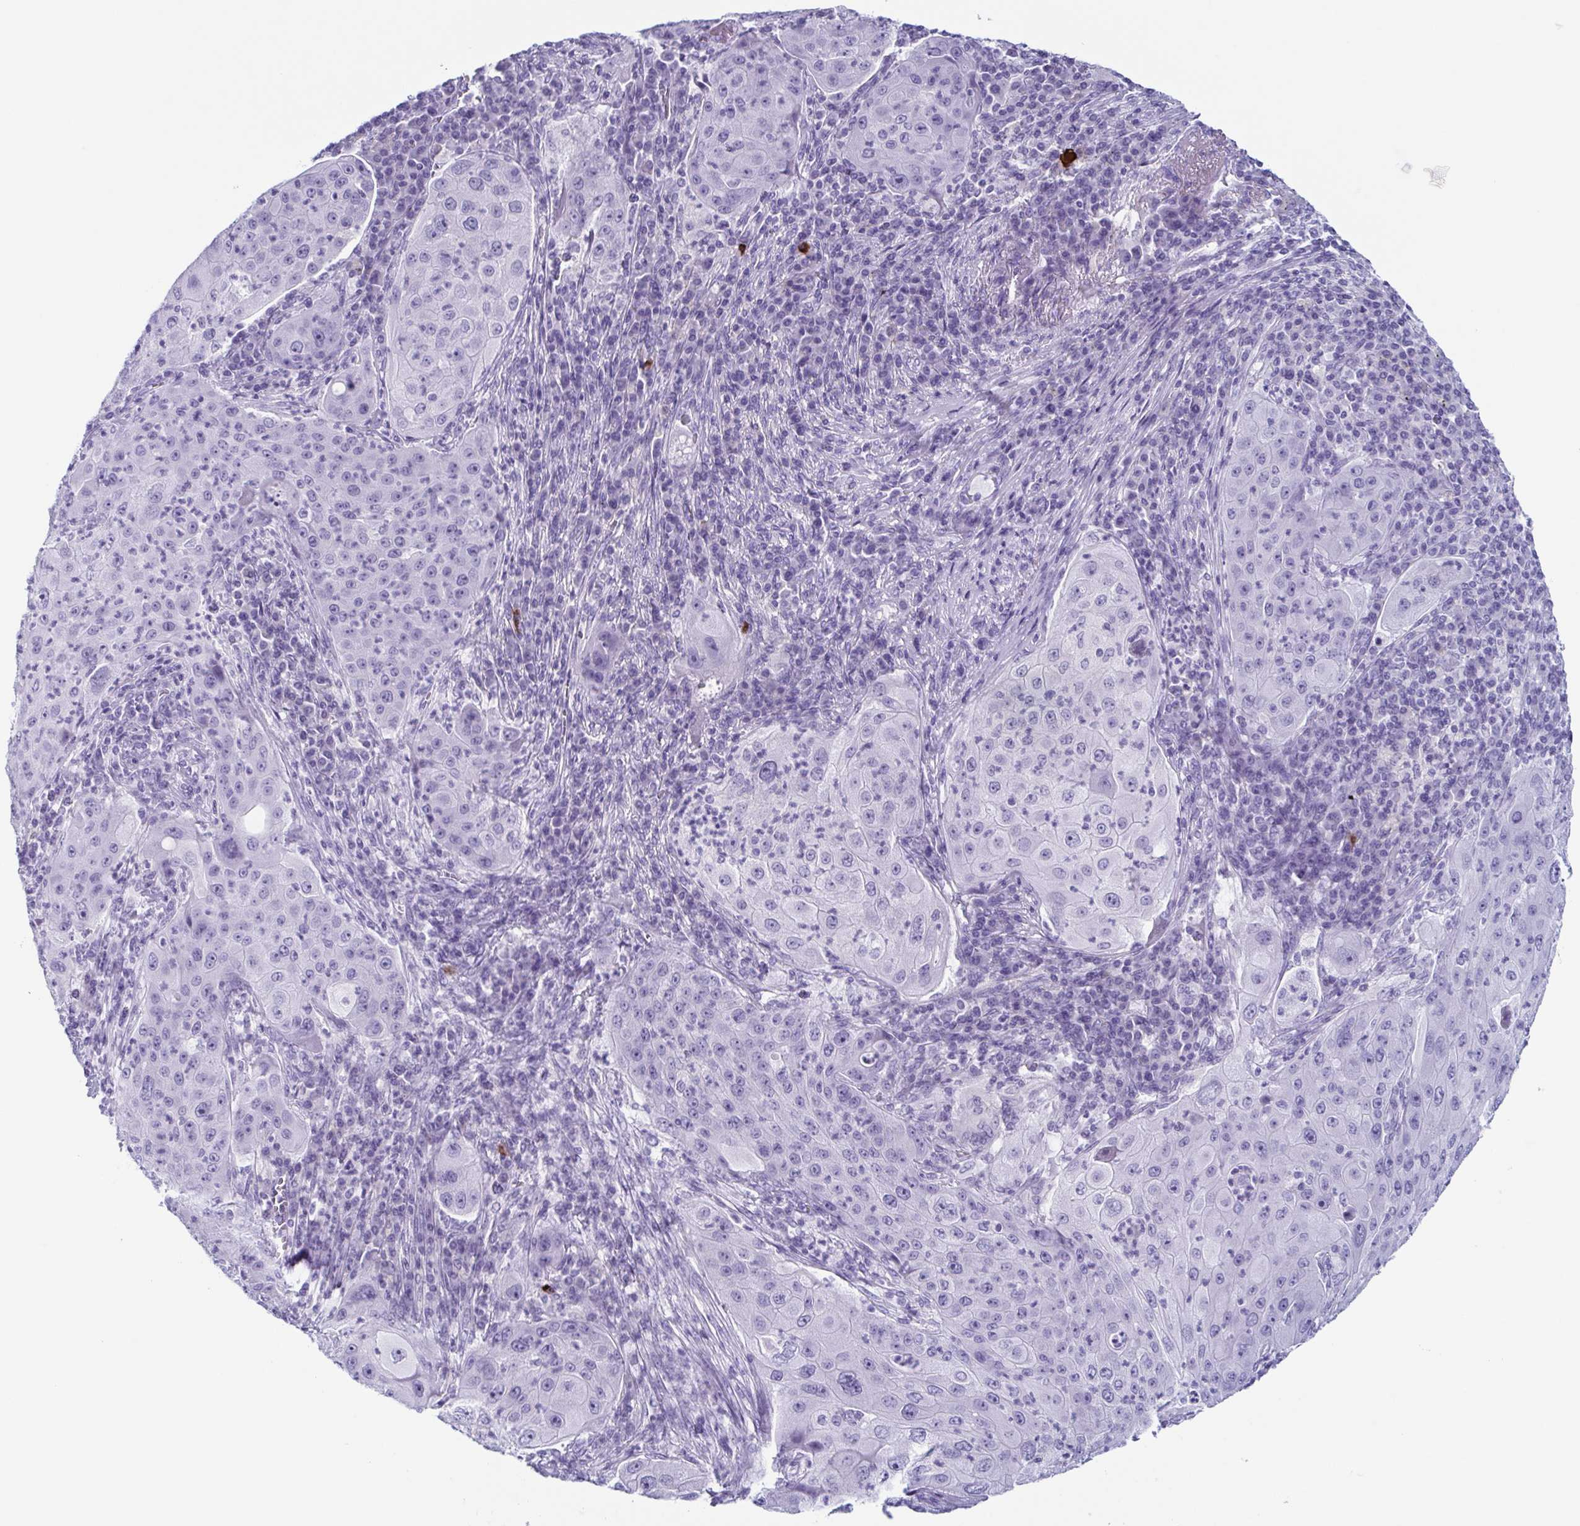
{"staining": {"intensity": "negative", "quantity": "none", "location": "none"}, "tissue": "lung cancer", "cell_type": "Tumor cells", "image_type": "cancer", "snomed": [{"axis": "morphology", "description": "Squamous cell carcinoma, NOS"}, {"axis": "topography", "description": "Lung"}], "caption": "The image shows no significant staining in tumor cells of lung cancer.", "gene": "ENKUR", "patient": {"sex": "female", "age": 59}}